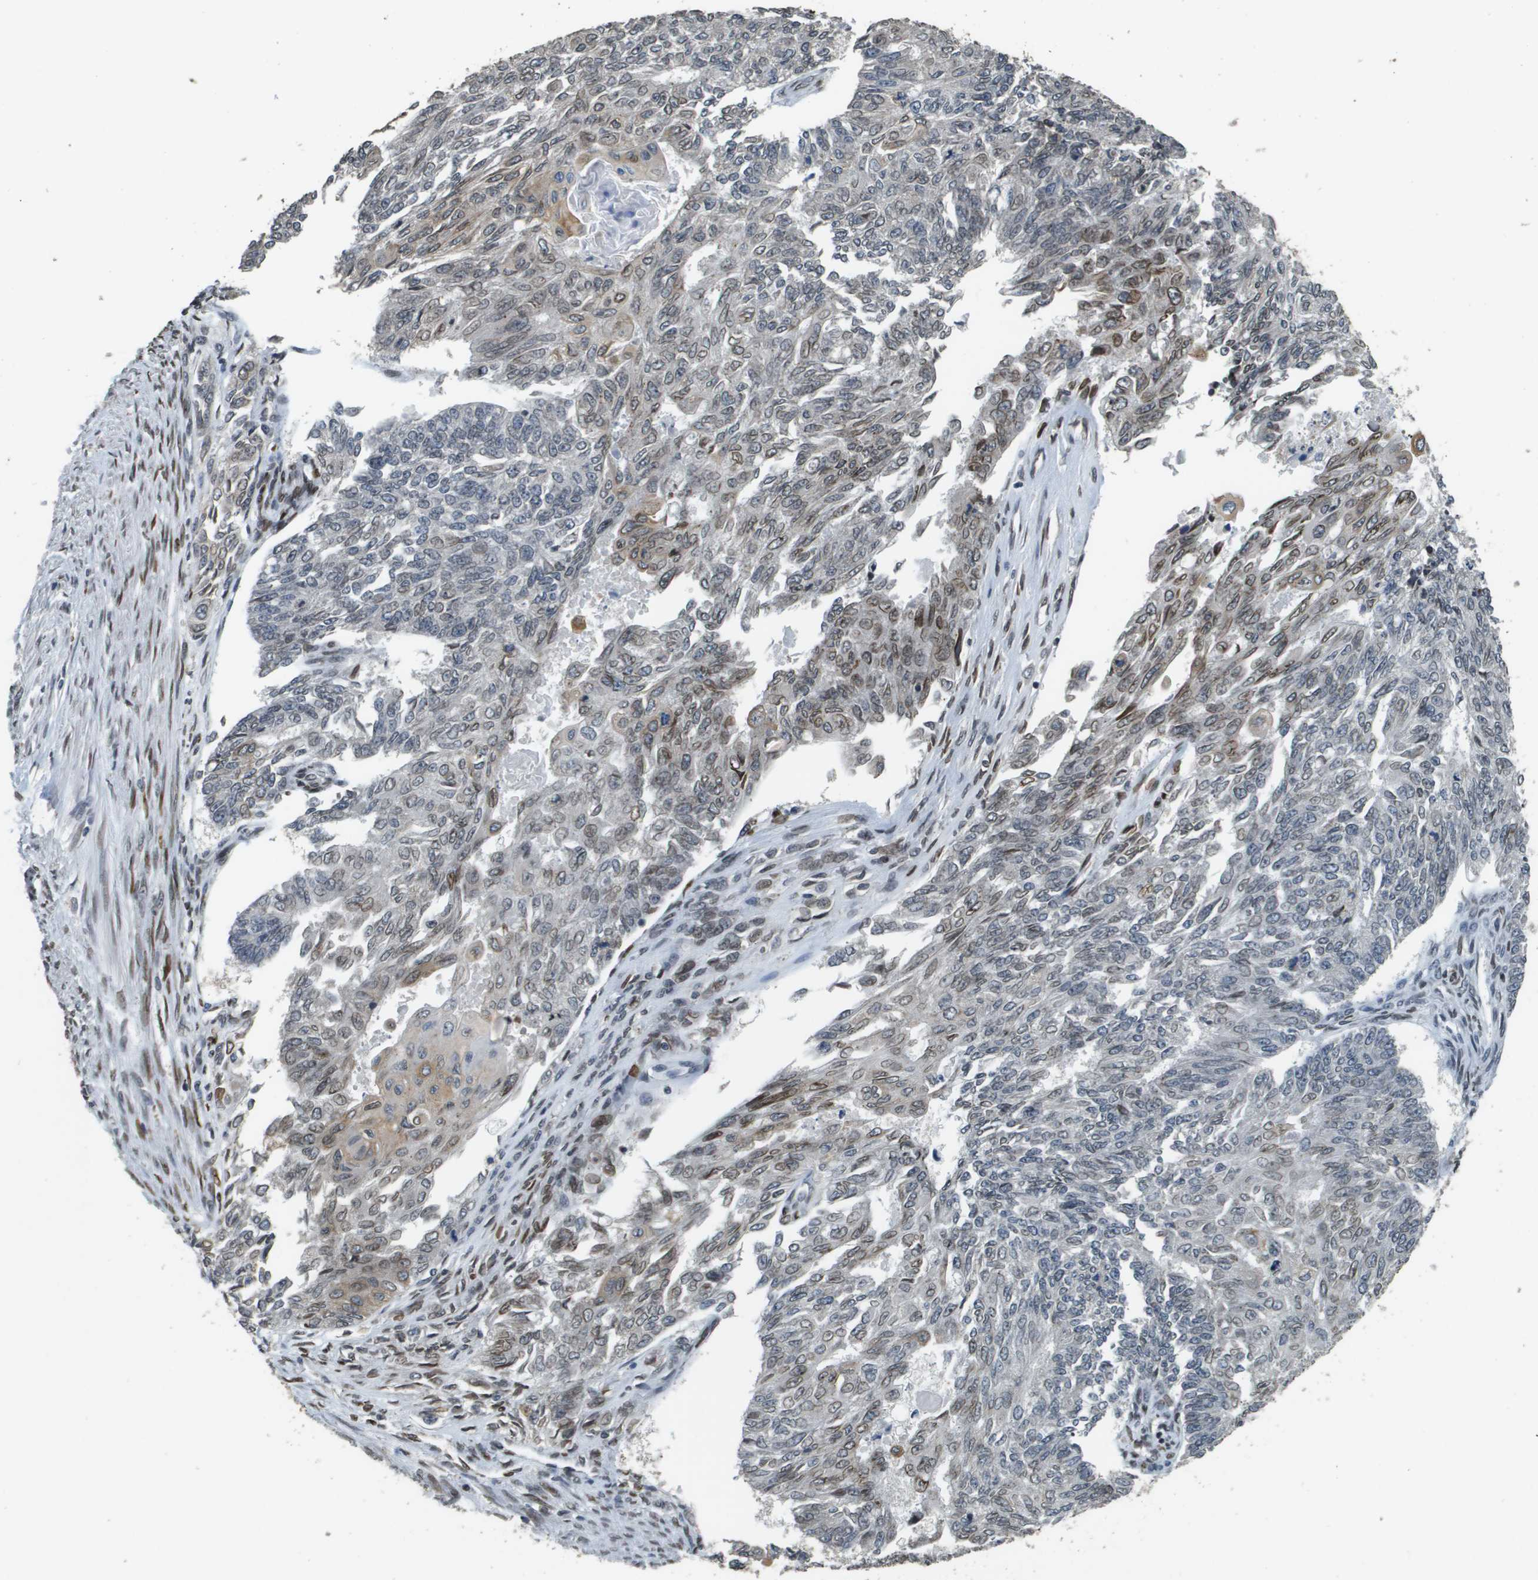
{"staining": {"intensity": "weak", "quantity": "25%-75%", "location": "nuclear"}, "tissue": "endometrial cancer", "cell_type": "Tumor cells", "image_type": "cancer", "snomed": [{"axis": "morphology", "description": "Adenocarcinoma, NOS"}, {"axis": "topography", "description": "Endometrium"}], "caption": "DAB (3,3'-diaminobenzidine) immunohistochemical staining of endometrial cancer (adenocarcinoma) exhibits weak nuclear protein positivity in approximately 25%-75% of tumor cells.", "gene": "FANCC", "patient": {"sex": "female", "age": 32}}